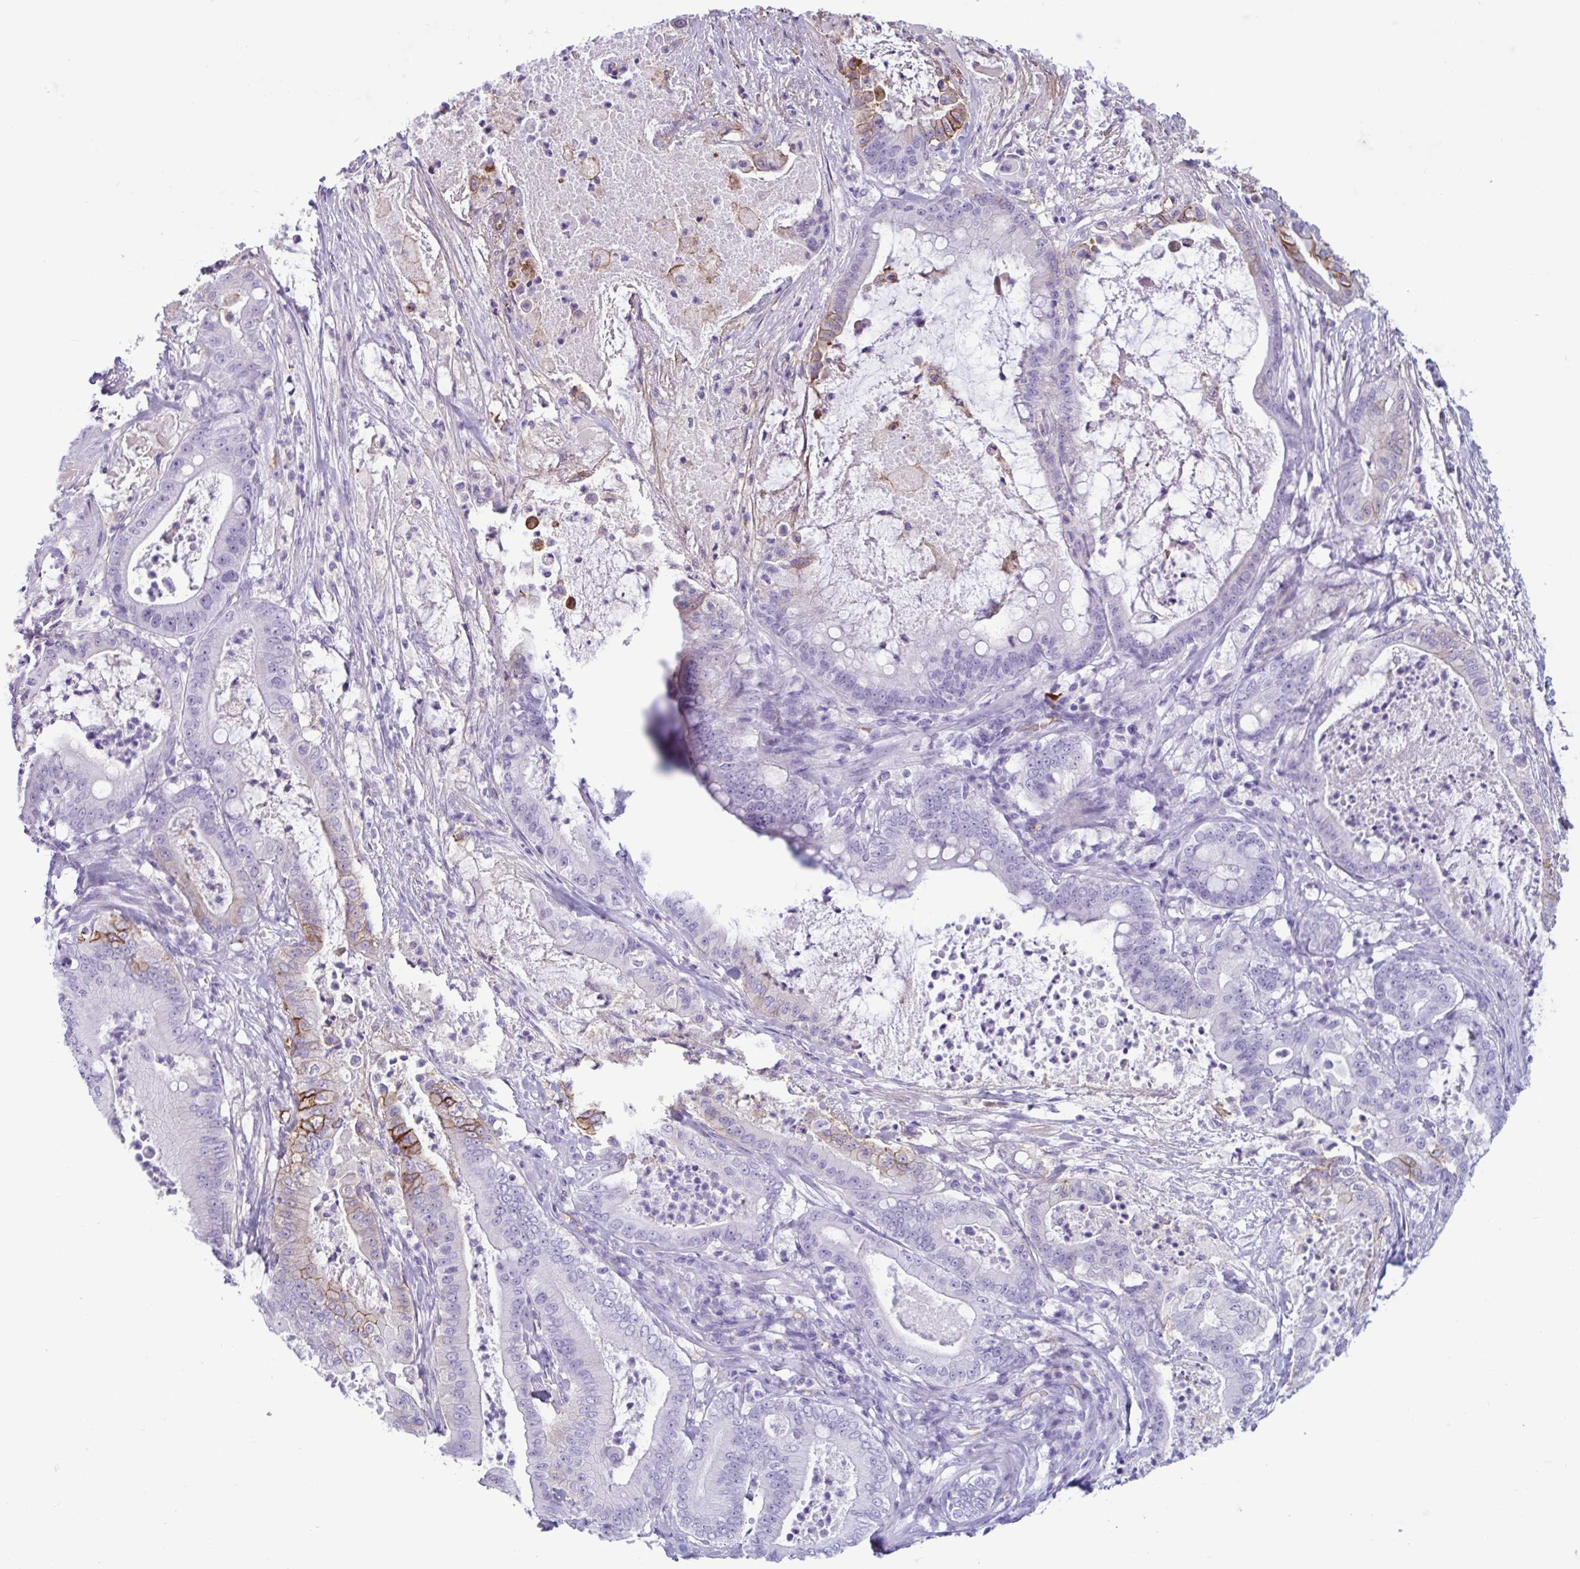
{"staining": {"intensity": "moderate", "quantity": "<25%", "location": "cytoplasmic/membranous"}, "tissue": "pancreatic cancer", "cell_type": "Tumor cells", "image_type": "cancer", "snomed": [{"axis": "morphology", "description": "Adenocarcinoma, NOS"}, {"axis": "topography", "description": "Pancreas"}], "caption": "A brown stain labels moderate cytoplasmic/membranous expression of a protein in human adenocarcinoma (pancreatic) tumor cells. (brown staining indicates protein expression, while blue staining denotes nuclei).", "gene": "SLC2A1", "patient": {"sex": "male", "age": 71}}